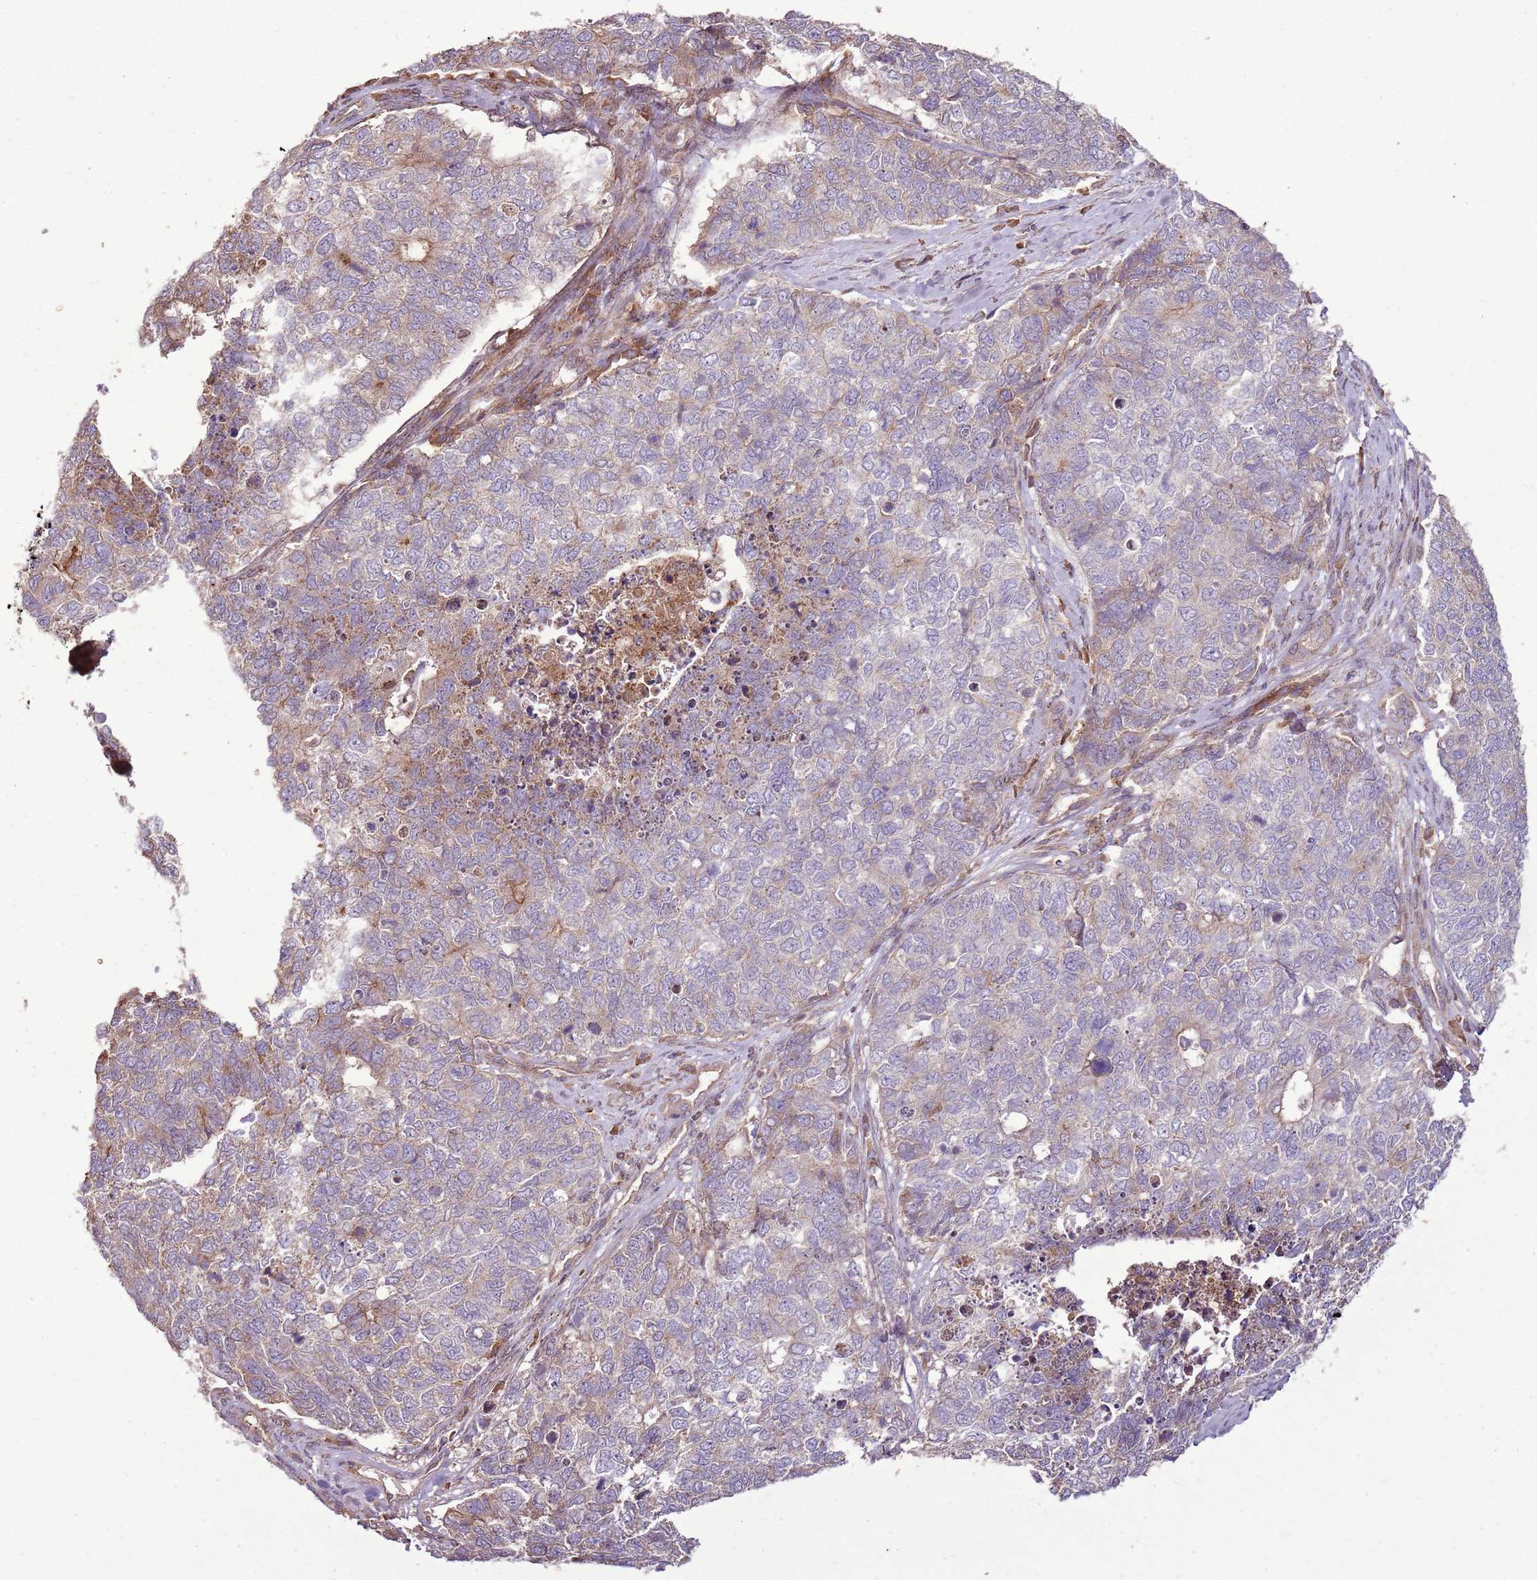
{"staining": {"intensity": "weak", "quantity": "<25%", "location": "cytoplasmic/membranous"}, "tissue": "cervical cancer", "cell_type": "Tumor cells", "image_type": "cancer", "snomed": [{"axis": "morphology", "description": "Squamous cell carcinoma, NOS"}, {"axis": "topography", "description": "Cervix"}], "caption": "Immunohistochemistry of squamous cell carcinoma (cervical) demonstrates no expression in tumor cells.", "gene": "ANKRD24", "patient": {"sex": "female", "age": 63}}